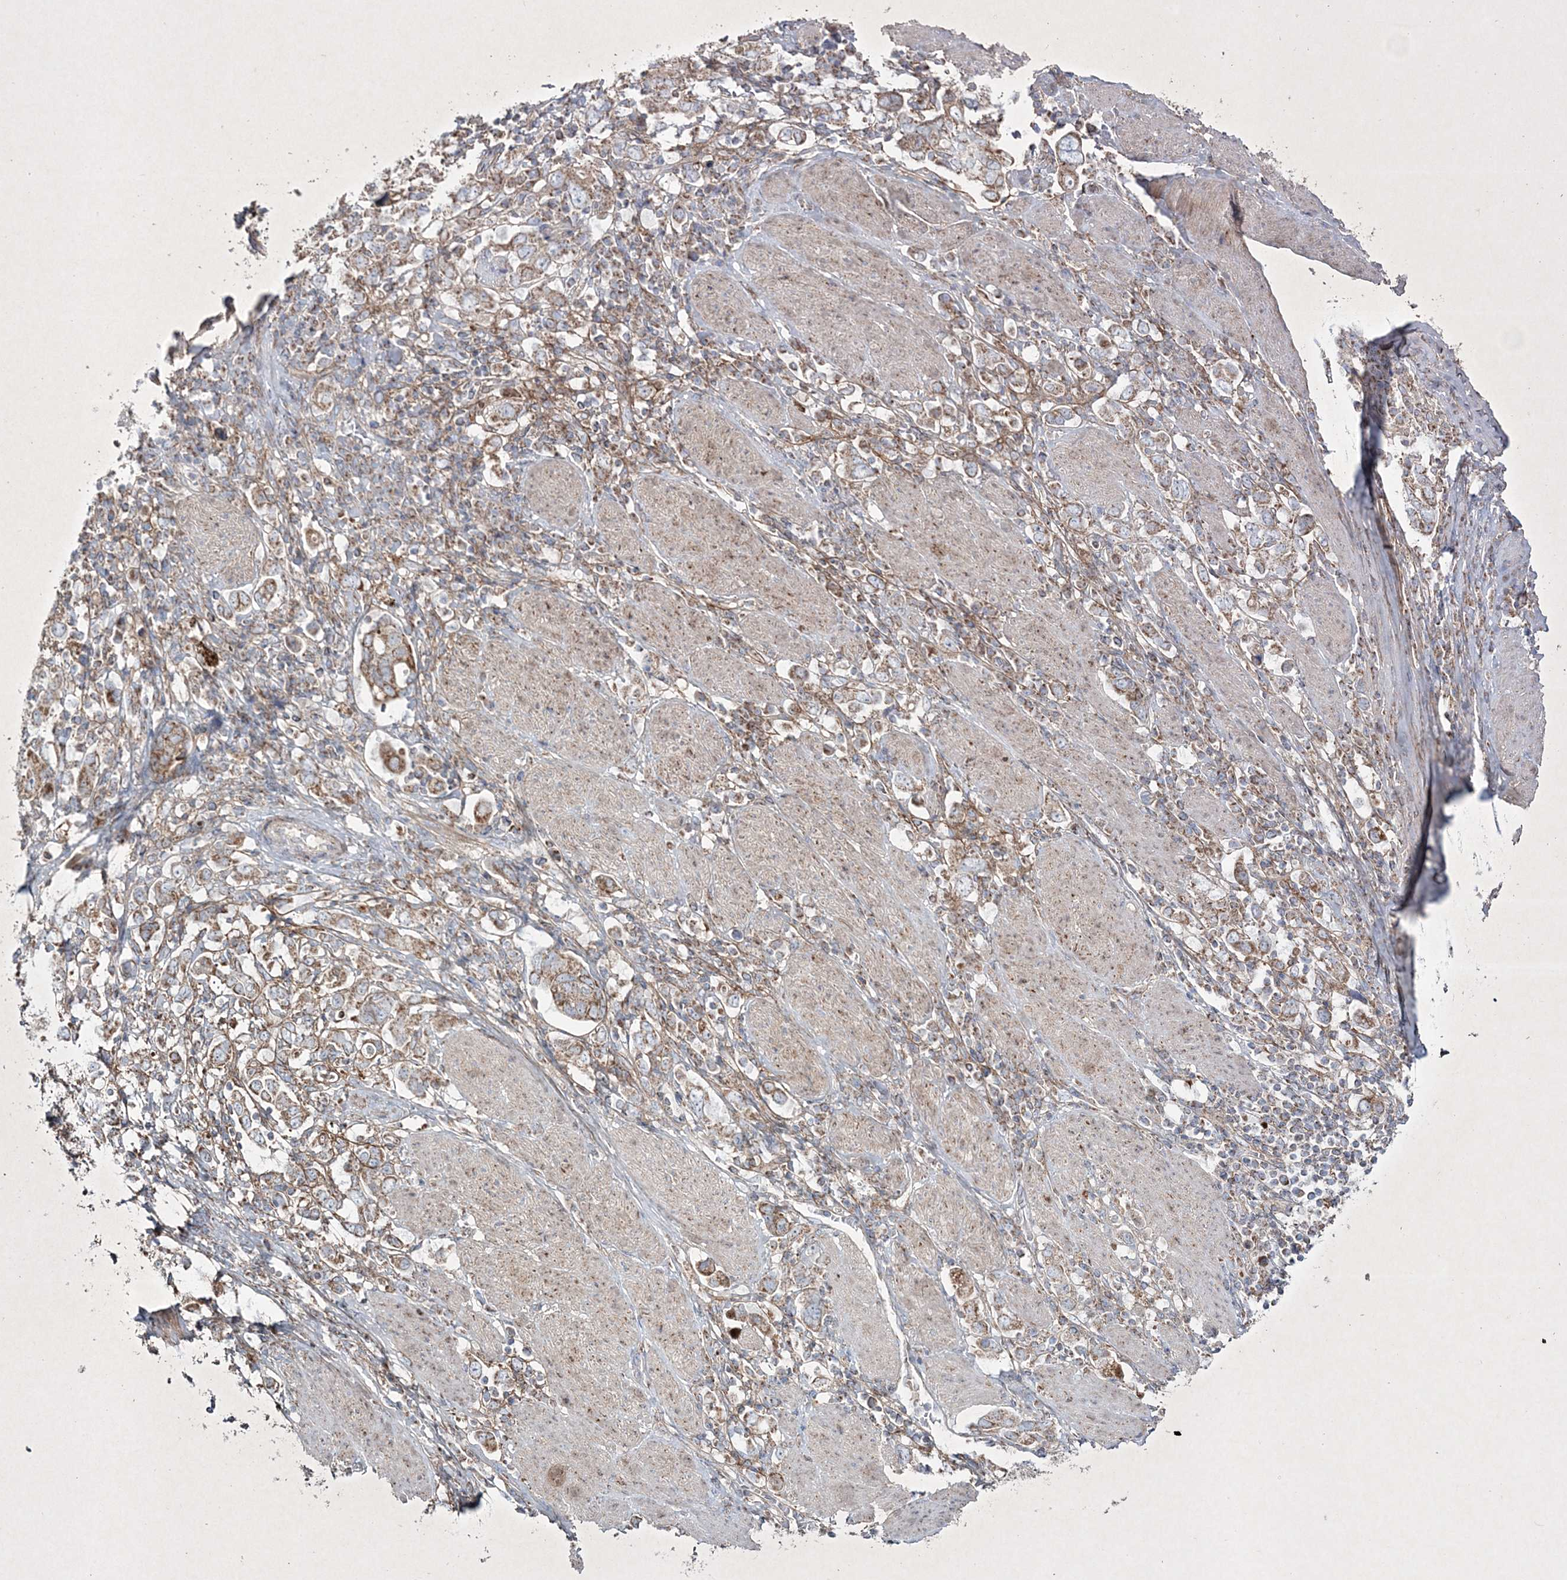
{"staining": {"intensity": "moderate", "quantity": ">75%", "location": "cytoplasmic/membranous"}, "tissue": "stomach cancer", "cell_type": "Tumor cells", "image_type": "cancer", "snomed": [{"axis": "morphology", "description": "Adenocarcinoma, NOS"}, {"axis": "topography", "description": "Stomach, upper"}], "caption": "Human stomach adenocarcinoma stained with a brown dye exhibits moderate cytoplasmic/membranous positive expression in about >75% of tumor cells.", "gene": "RICTOR", "patient": {"sex": "male", "age": 62}}